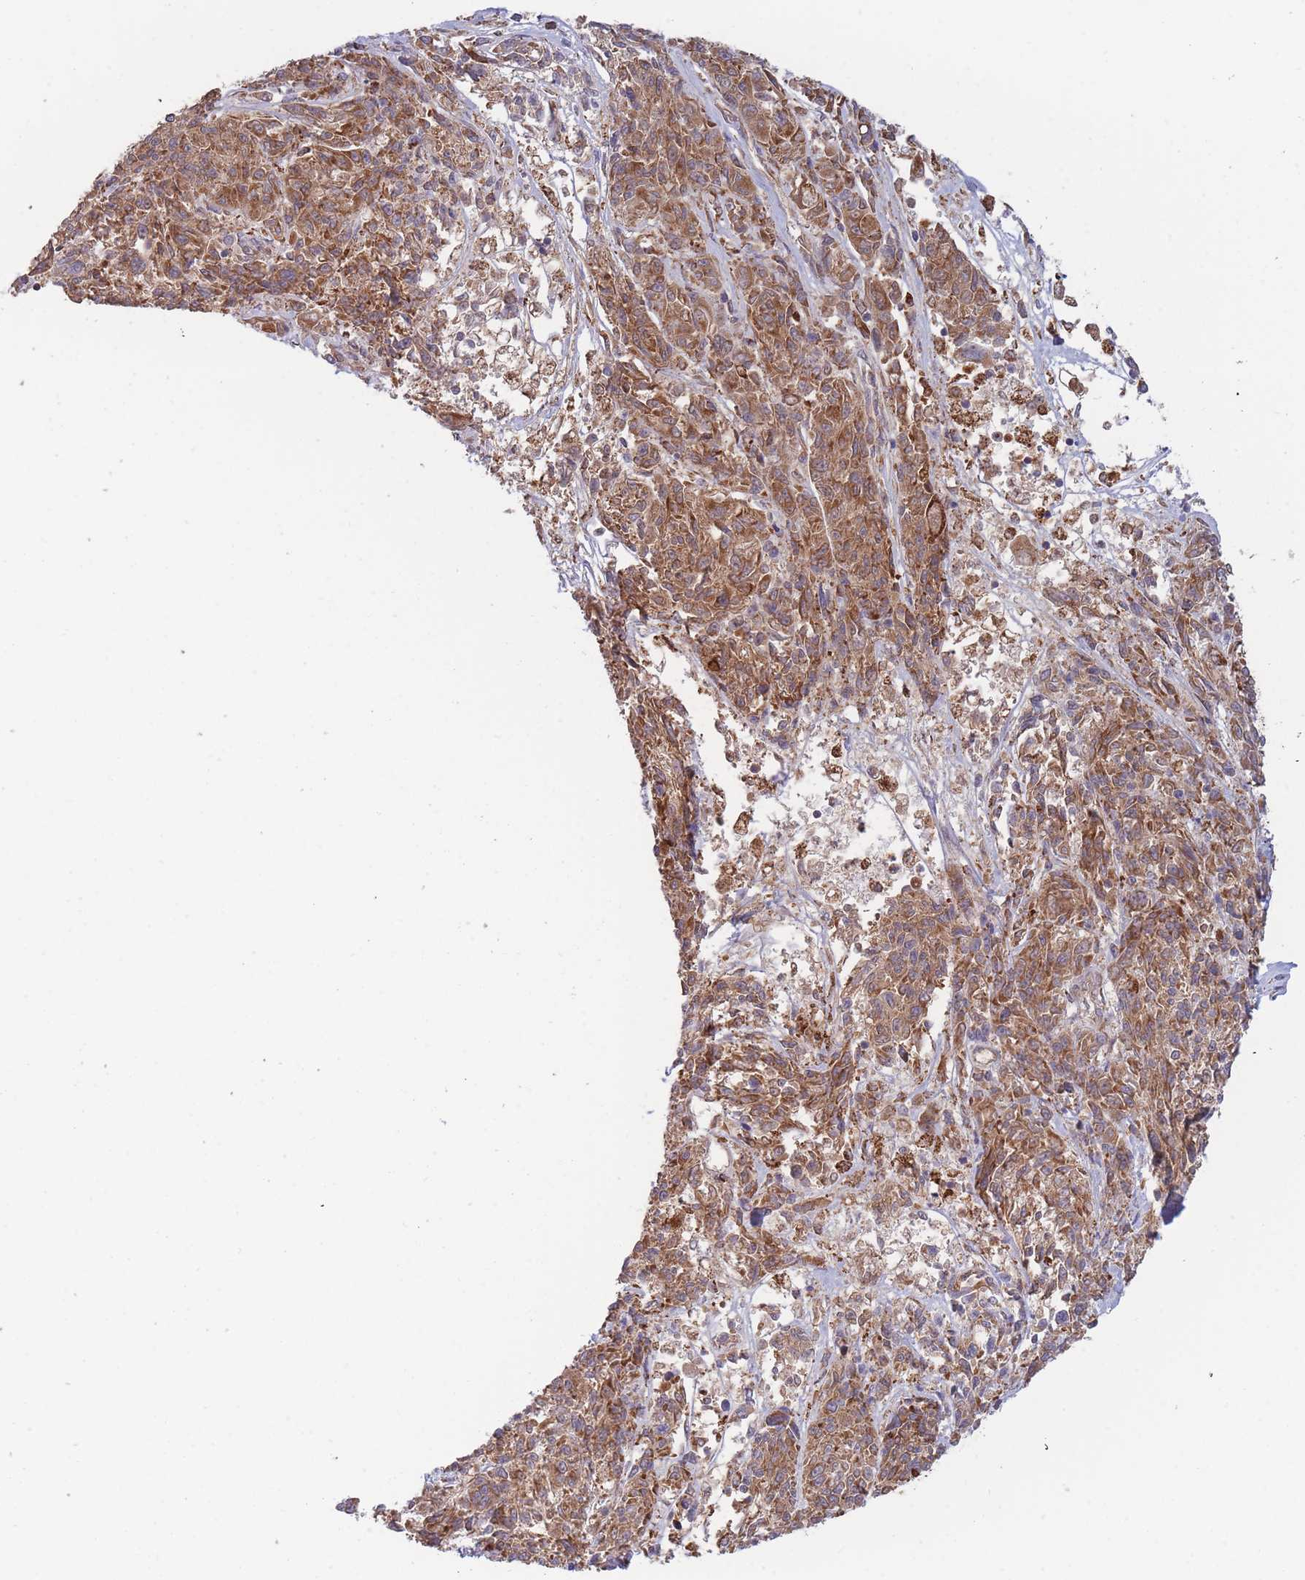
{"staining": {"intensity": "moderate", "quantity": ">75%", "location": "cytoplasmic/membranous"}, "tissue": "melanoma", "cell_type": "Tumor cells", "image_type": "cancer", "snomed": [{"axis": "morphology", "description": "Malignant melanoma, NOS"}, {"axis": "topography", "description": "Skin"}], "caption": "Immunohistochemistry histopathology image of neoplastic tissue: human melanoma stained using immunohistochemistry (IHC) reveals medium levels of moderate protein expression localized specifically in the cytoplasmic/membranous of tumor cells, appearing as a cytoplasmic/membranous brown color.", "gene": "MRPL17", "patient": {"sex": "male", "age": 53}}